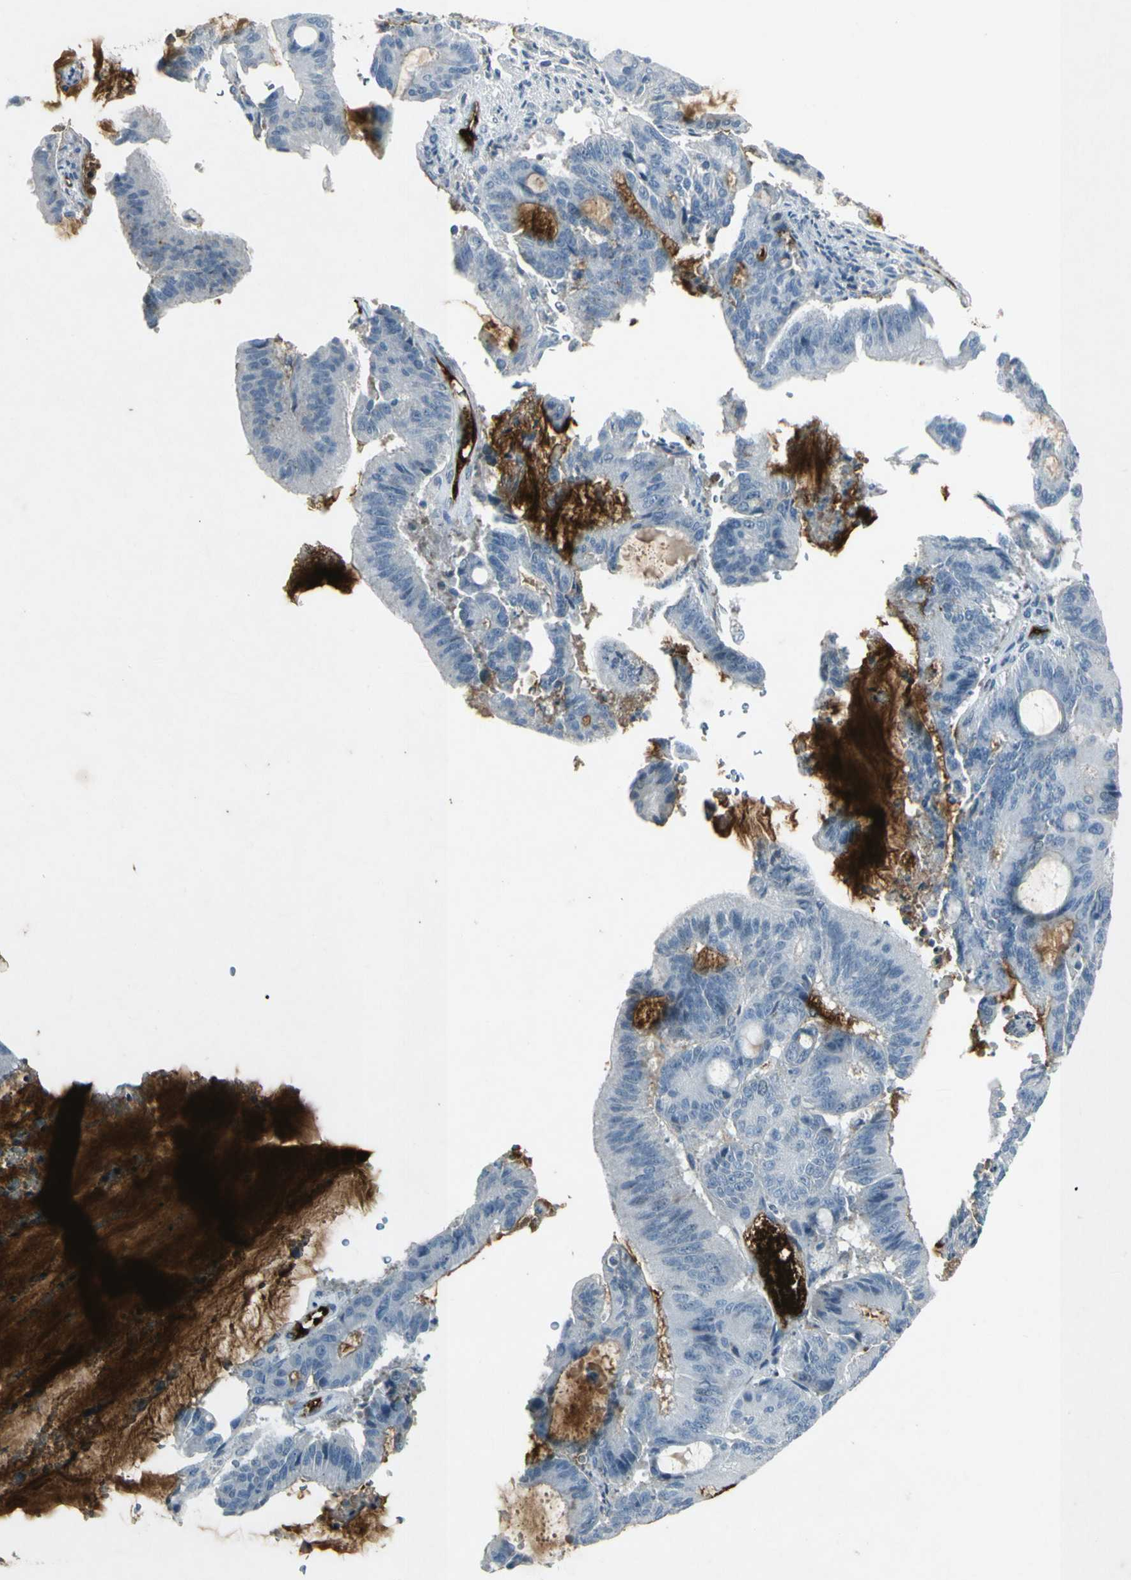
{"staining": {"intensity": "negative", "quantity": "none", "location": "none"}, "tissue": "liver cancer", "cell_type": "Tumor cells", "image_type": "cancer", "snomed": [{"axis": "morphology", "description": "Cholangiocarcinoma"}, {"axis": "topography", "description": "Liver"}], "caption": "An IHC micrograph of liver cancer (cholangiocarcinoma) is shown. There is no staining in tumor cells of liver cancer (cholangiocarcinoma).", "gene": "IGHM", "patient": {"sex": "female", "age": 73}}